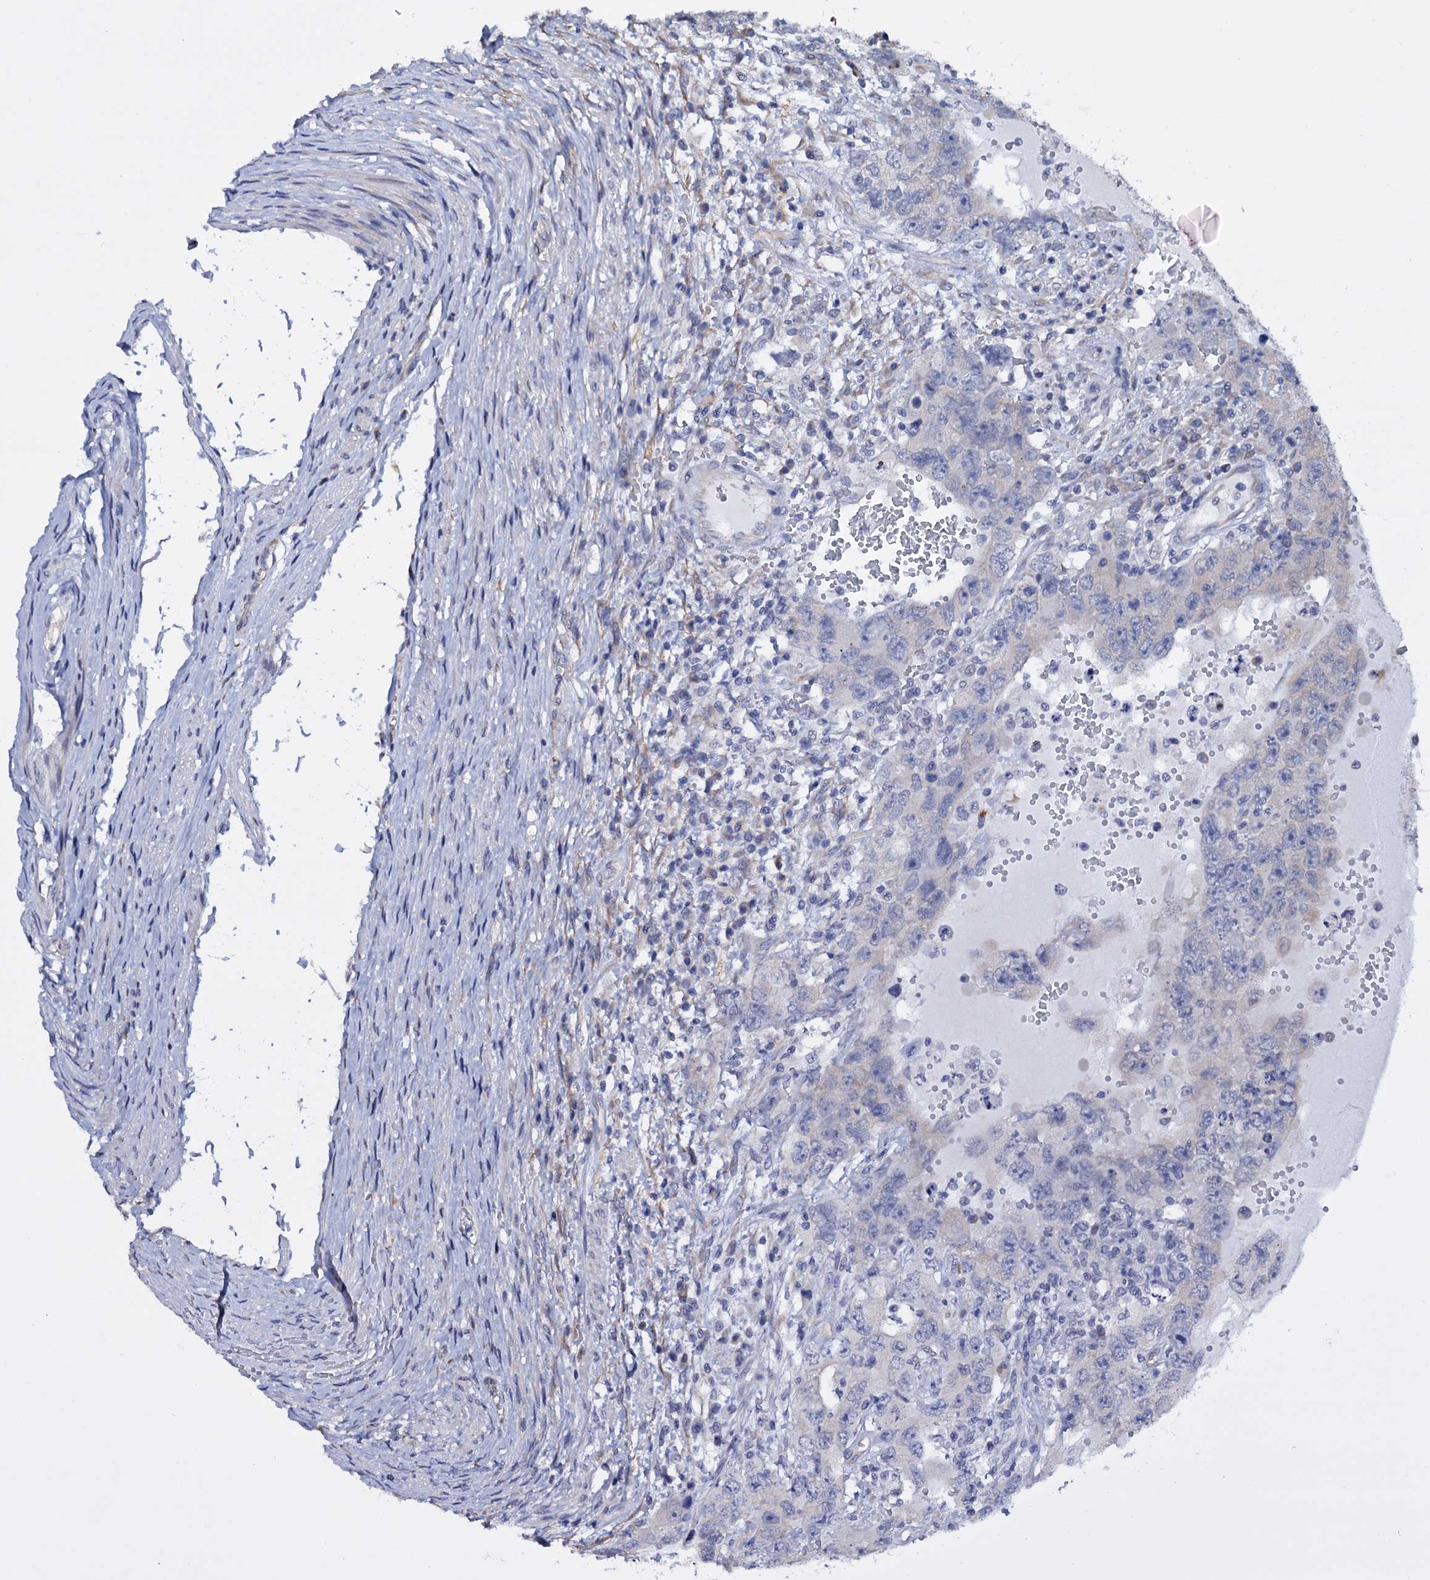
{"staining": {"intensity": "negative", "quantity": "none", "location": "none"}, "tissue": "testis cancer", "cell_type": "Tumor cells", "image_type": "cancer", "snomed": [{"axis": "morphology", "description": "Carcinoma, Embryonal, NOS"}, {"axis": "topography", "description": "Testis"}], "caption": "IHC image of embryonal carcinoma (testis) stained for a protein (brown), which shows no staining in tumor cells.", "gene": "GAREM1", "patient": {"sex": "male", "age": 26}}